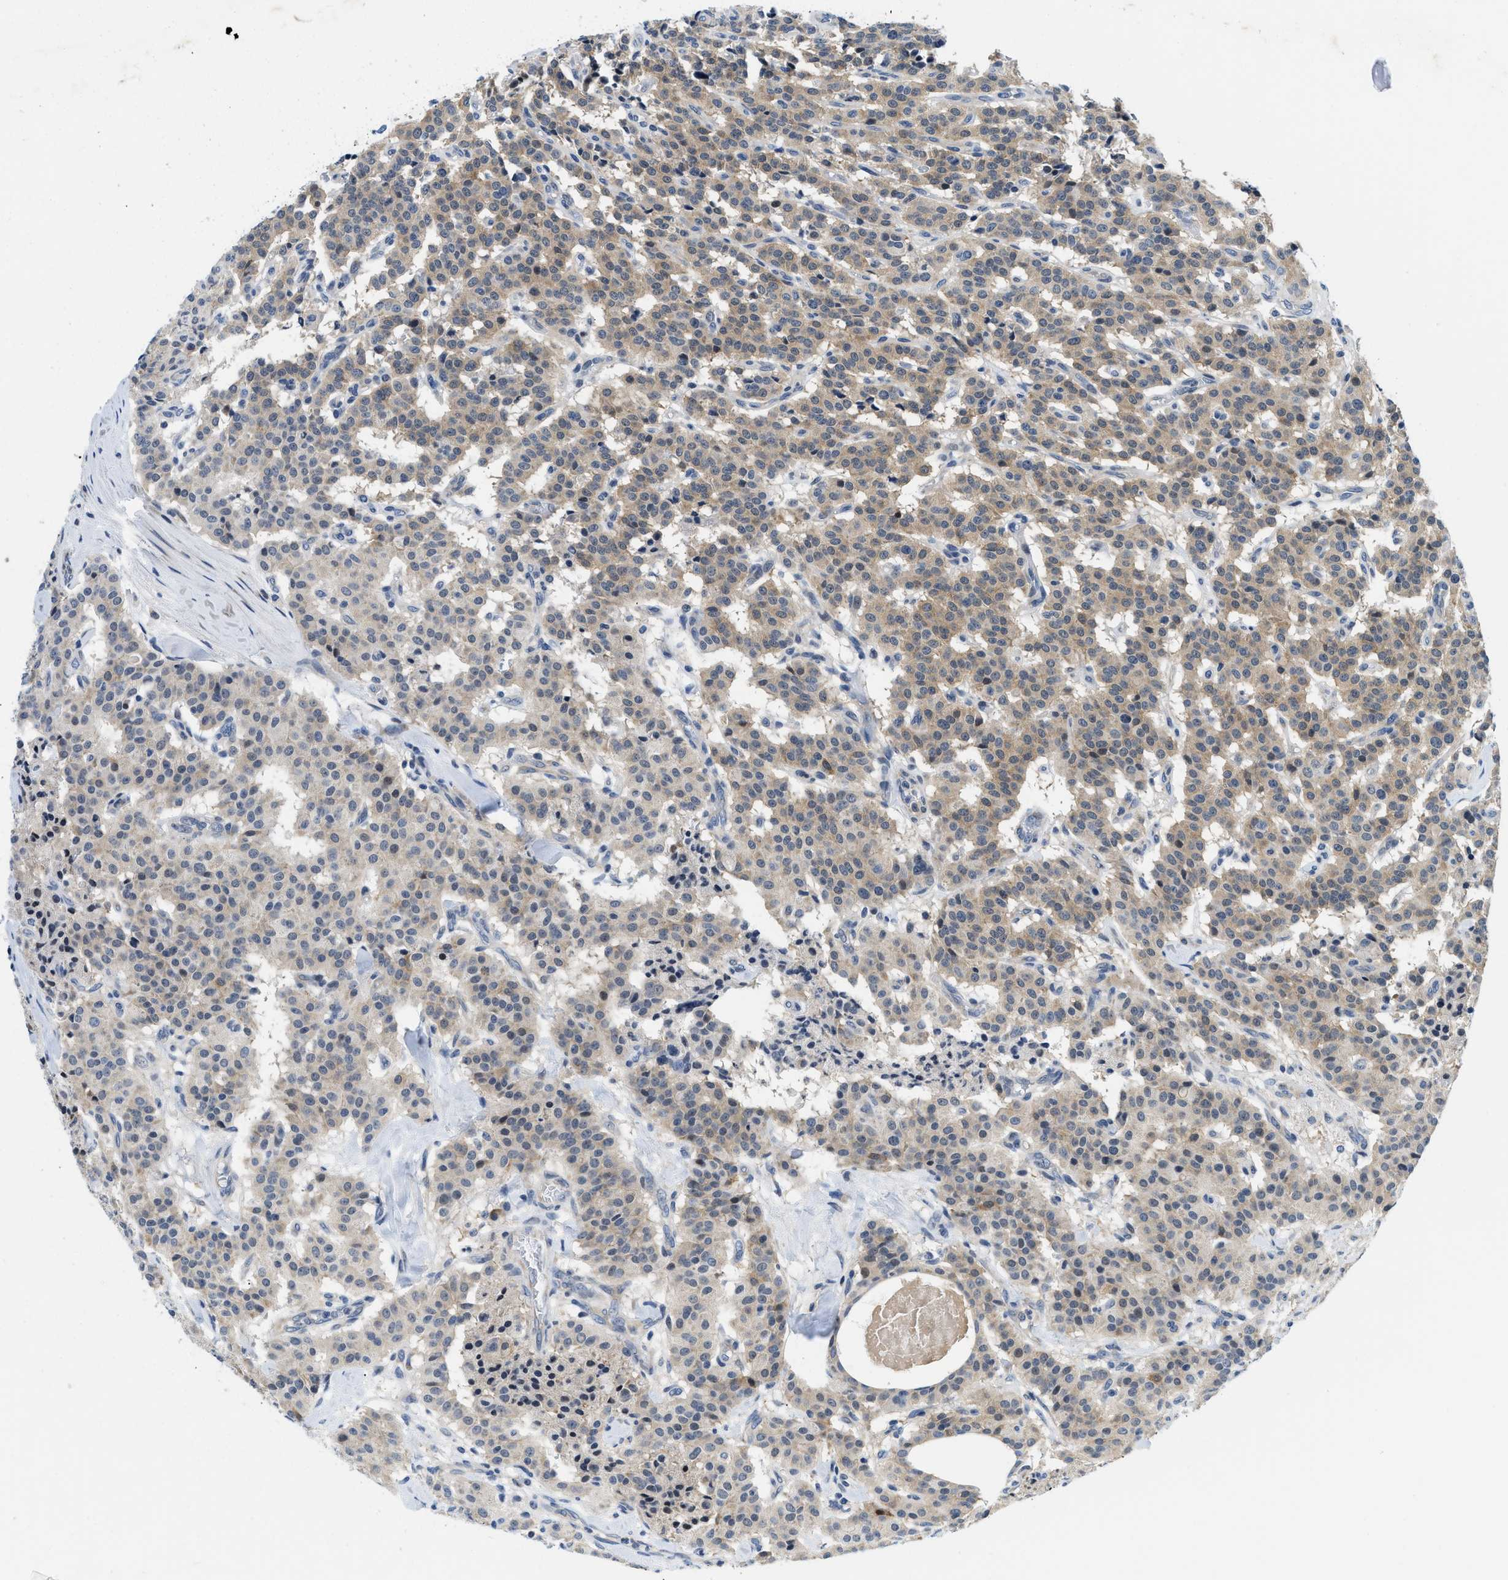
{"staining": {"intensity": "weak", "quantity": ">75%", "location": "cytoplasmic/membranous"}, "tissue": "carcinoid", "cell_type": "Tumor cells", "image_type": "cancer", "snomed": [{"axis": "morphology", "description": "Carcinoid, malignant, NOS"}, {"axis": "topography", "description": "Lung"}], "caption": "Tumor cells display weak cytoplasmic/membranous expression in about >75% of cells in malignant carcinoid. The staining was performed using DAB (3,3'-diaminobenzidine) to visualize the protein expression in brown, while the nuclei were stained in blue with hematoxylin (Magnification: 20x).", "gene": "IKBKE", "patient": {"sex": "male", "age": 30}}